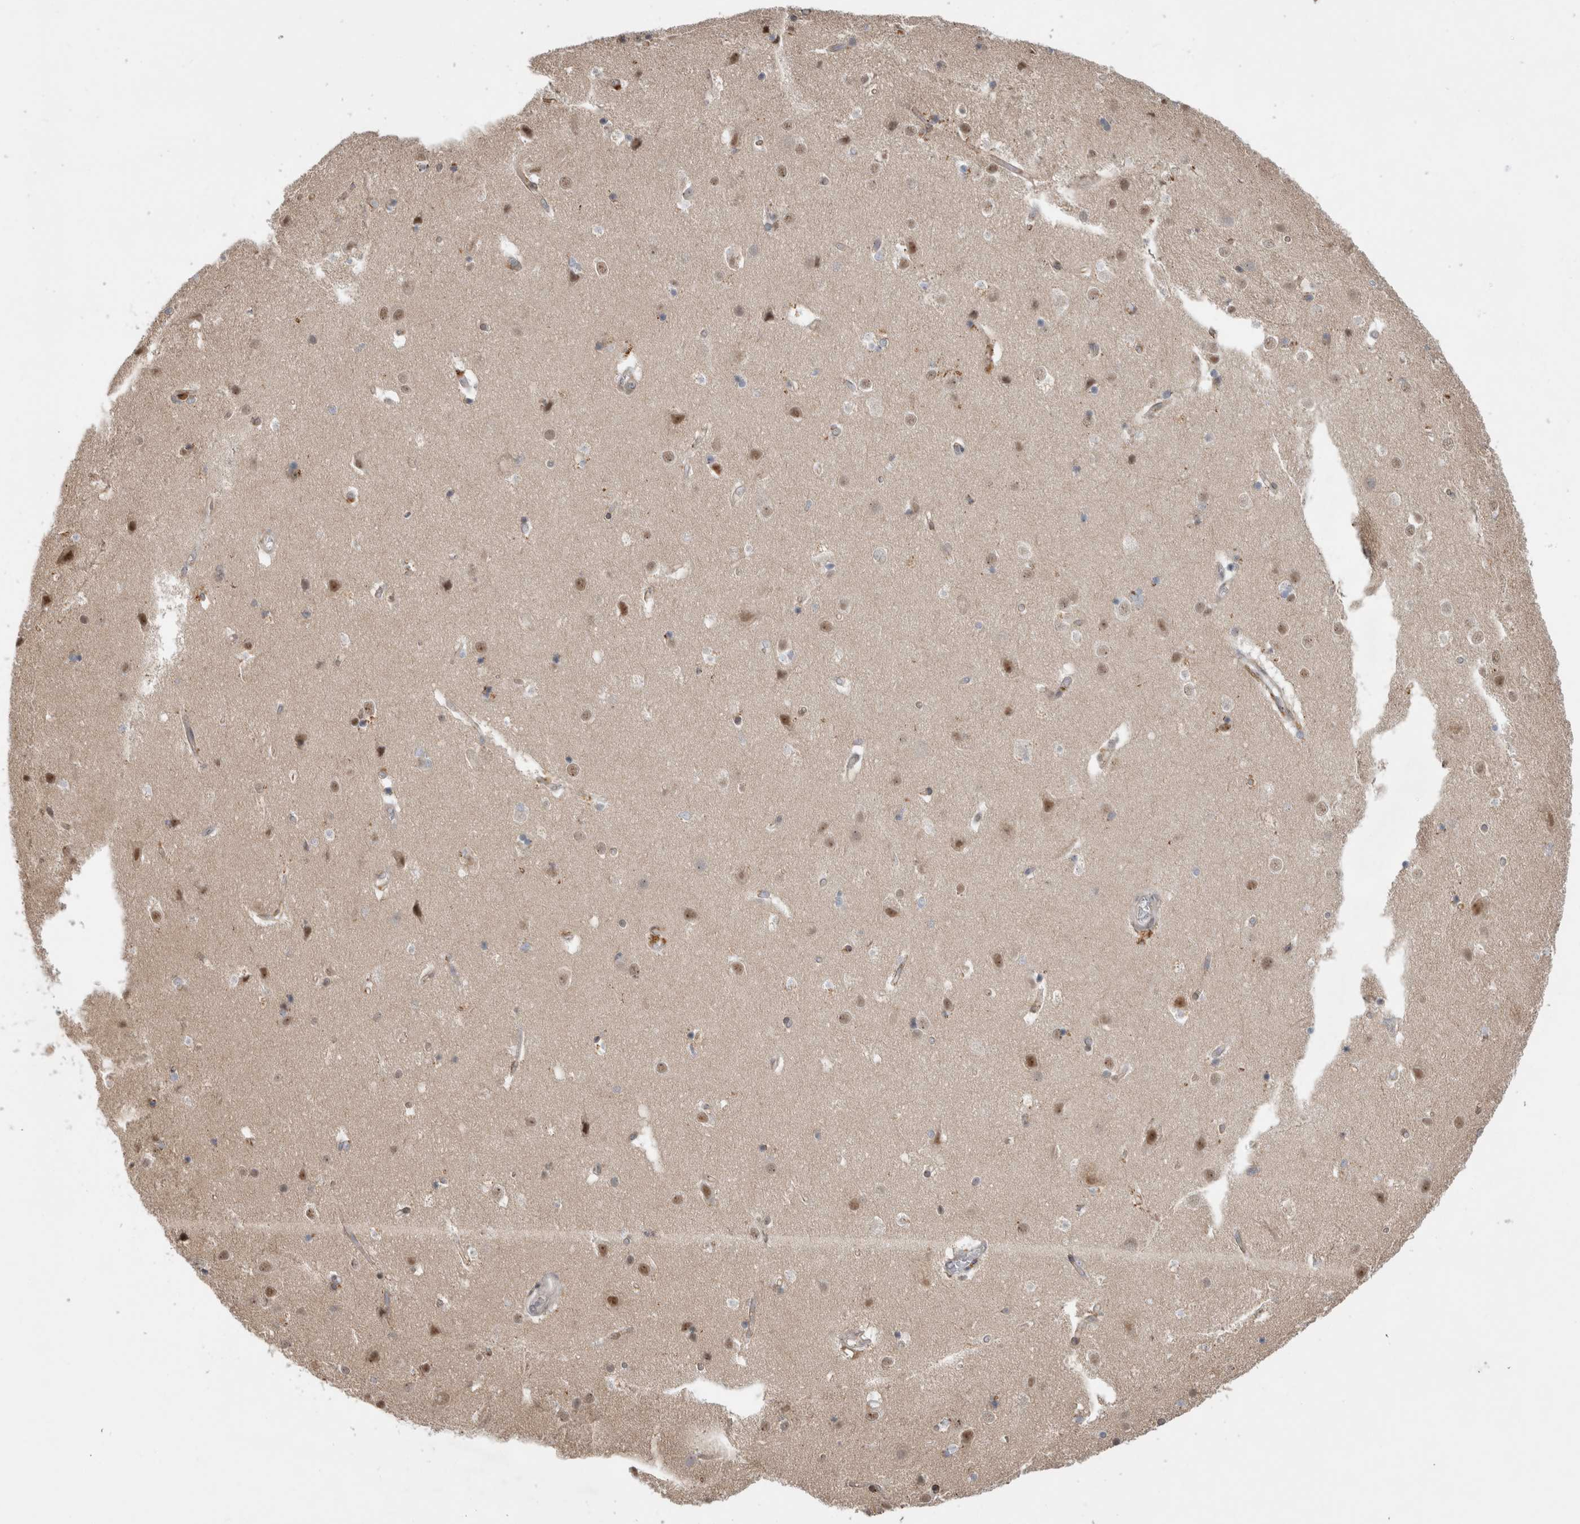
{"staining": {"intensity": "weak", "quantity": ">75%", "location": "cytoplasmic/membranous,nuclear"}, "tissue": "cerebral cortex", "cell_type": "Endothelial cells", "image_type": "normal", "snomed": [{"axis": "morphology", "description": "Normal tissue, NOS"}, {"axis": "topography", "description": "Cerebral cortex"}], "caption": "Cerebral cortex stained with immunohistochemistry (IHC) displays weak cytoplasmic/membranous,nuclear positivity in about >75% of endothelial cells. The staining is performed using DAB (3,3'-diaminobenzidine) brown chromogen to label protein expression. The nuclei are counter-stained blue using hematoxylin.", "gene": "NAB2", "patient": {"sex": "male", "age": 54}}